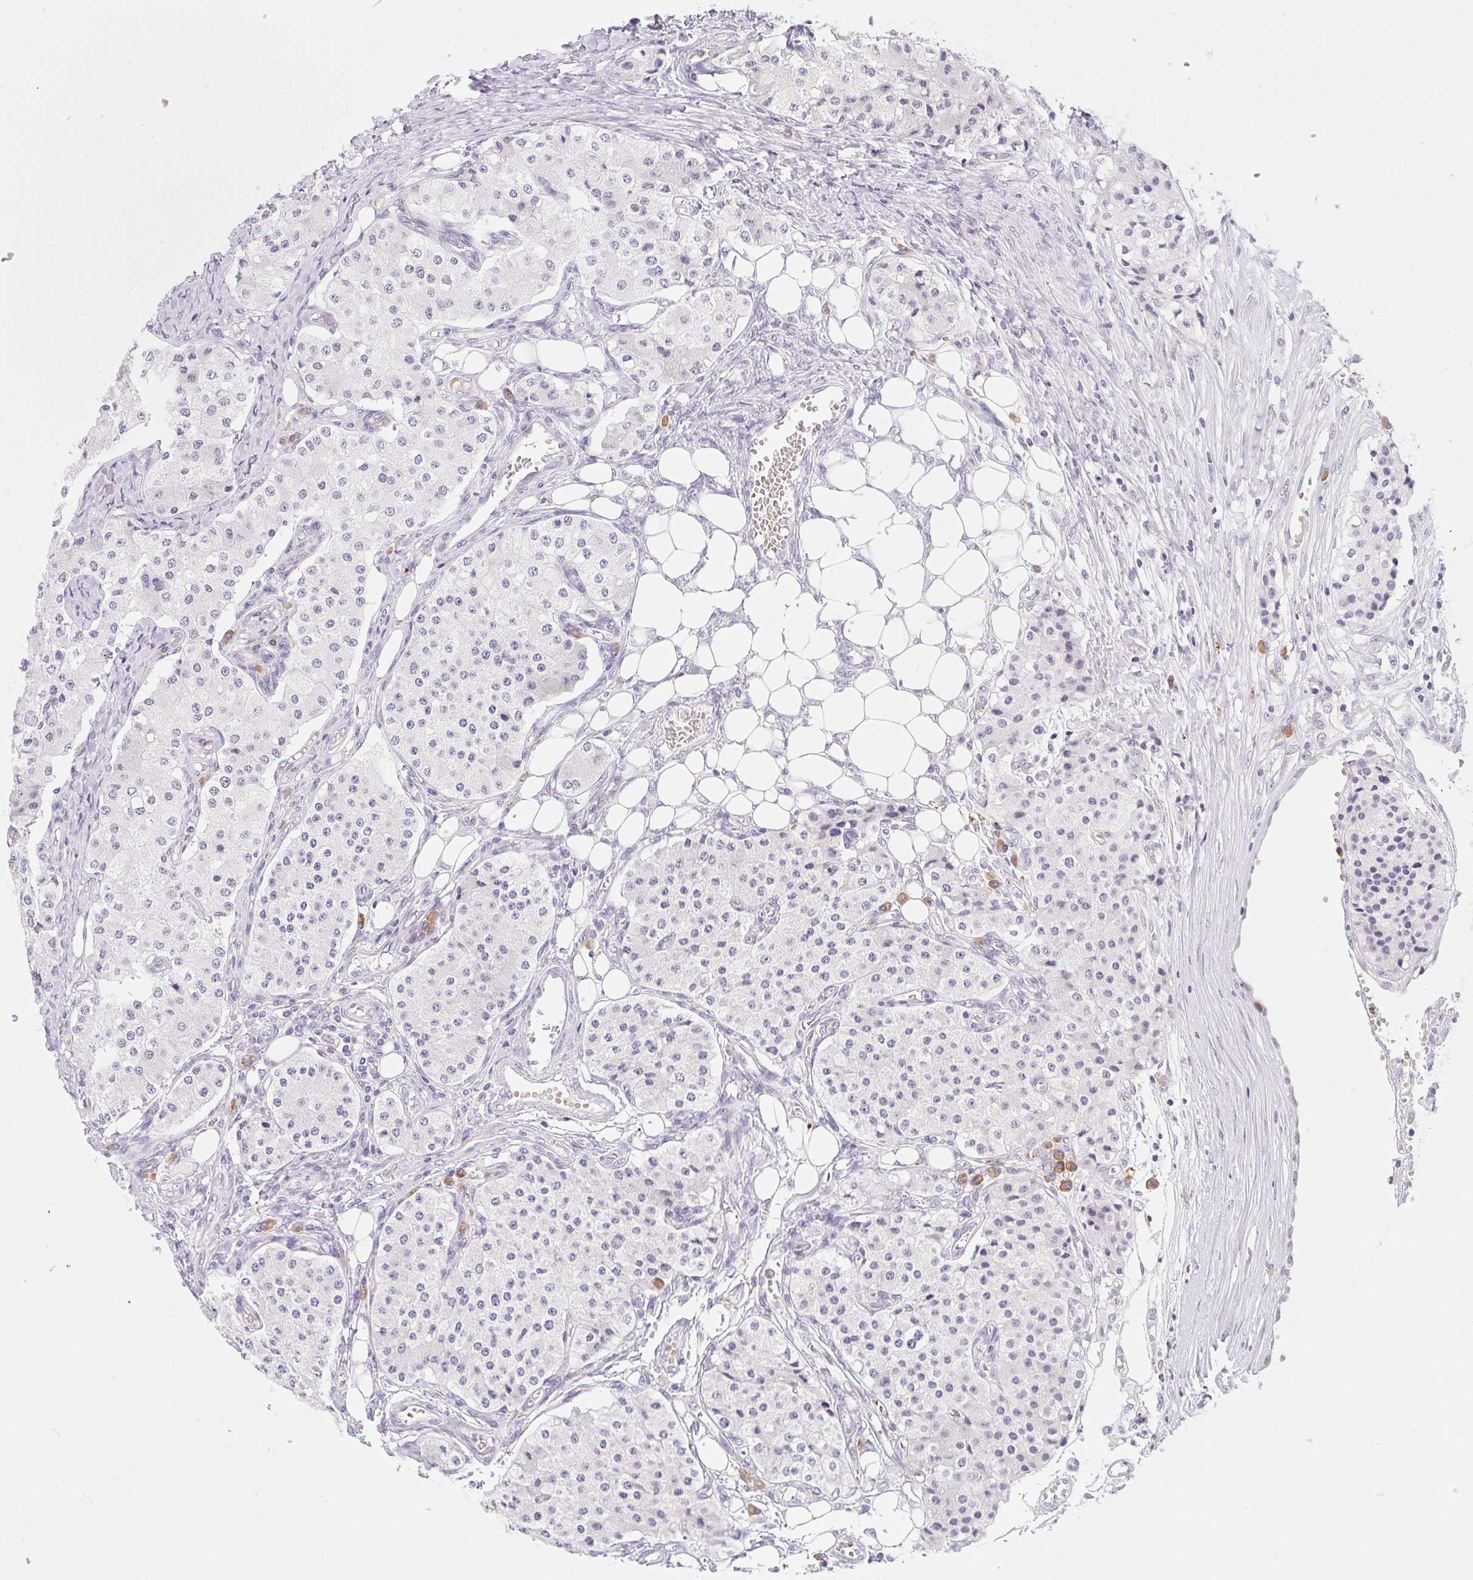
{"staining": {"intensity": "negative", "quantity": "none", "location": "none"}, "tissue": "carcinoid", "cell_type": "Tumor cells", "image_type": "cancer", "snomed": [{"axis": "morphology", "description": "Carcinoid, malignant, NOS"}, {"axis": "topography", "description": "Colon"}], "caption": "This is an immunohistochemistry (IHC) histopathology image of carcinoid. There is no positivity in tumor cells.", "gene": "SRSF10", "patient": {"sex": "female", "age": 52}}